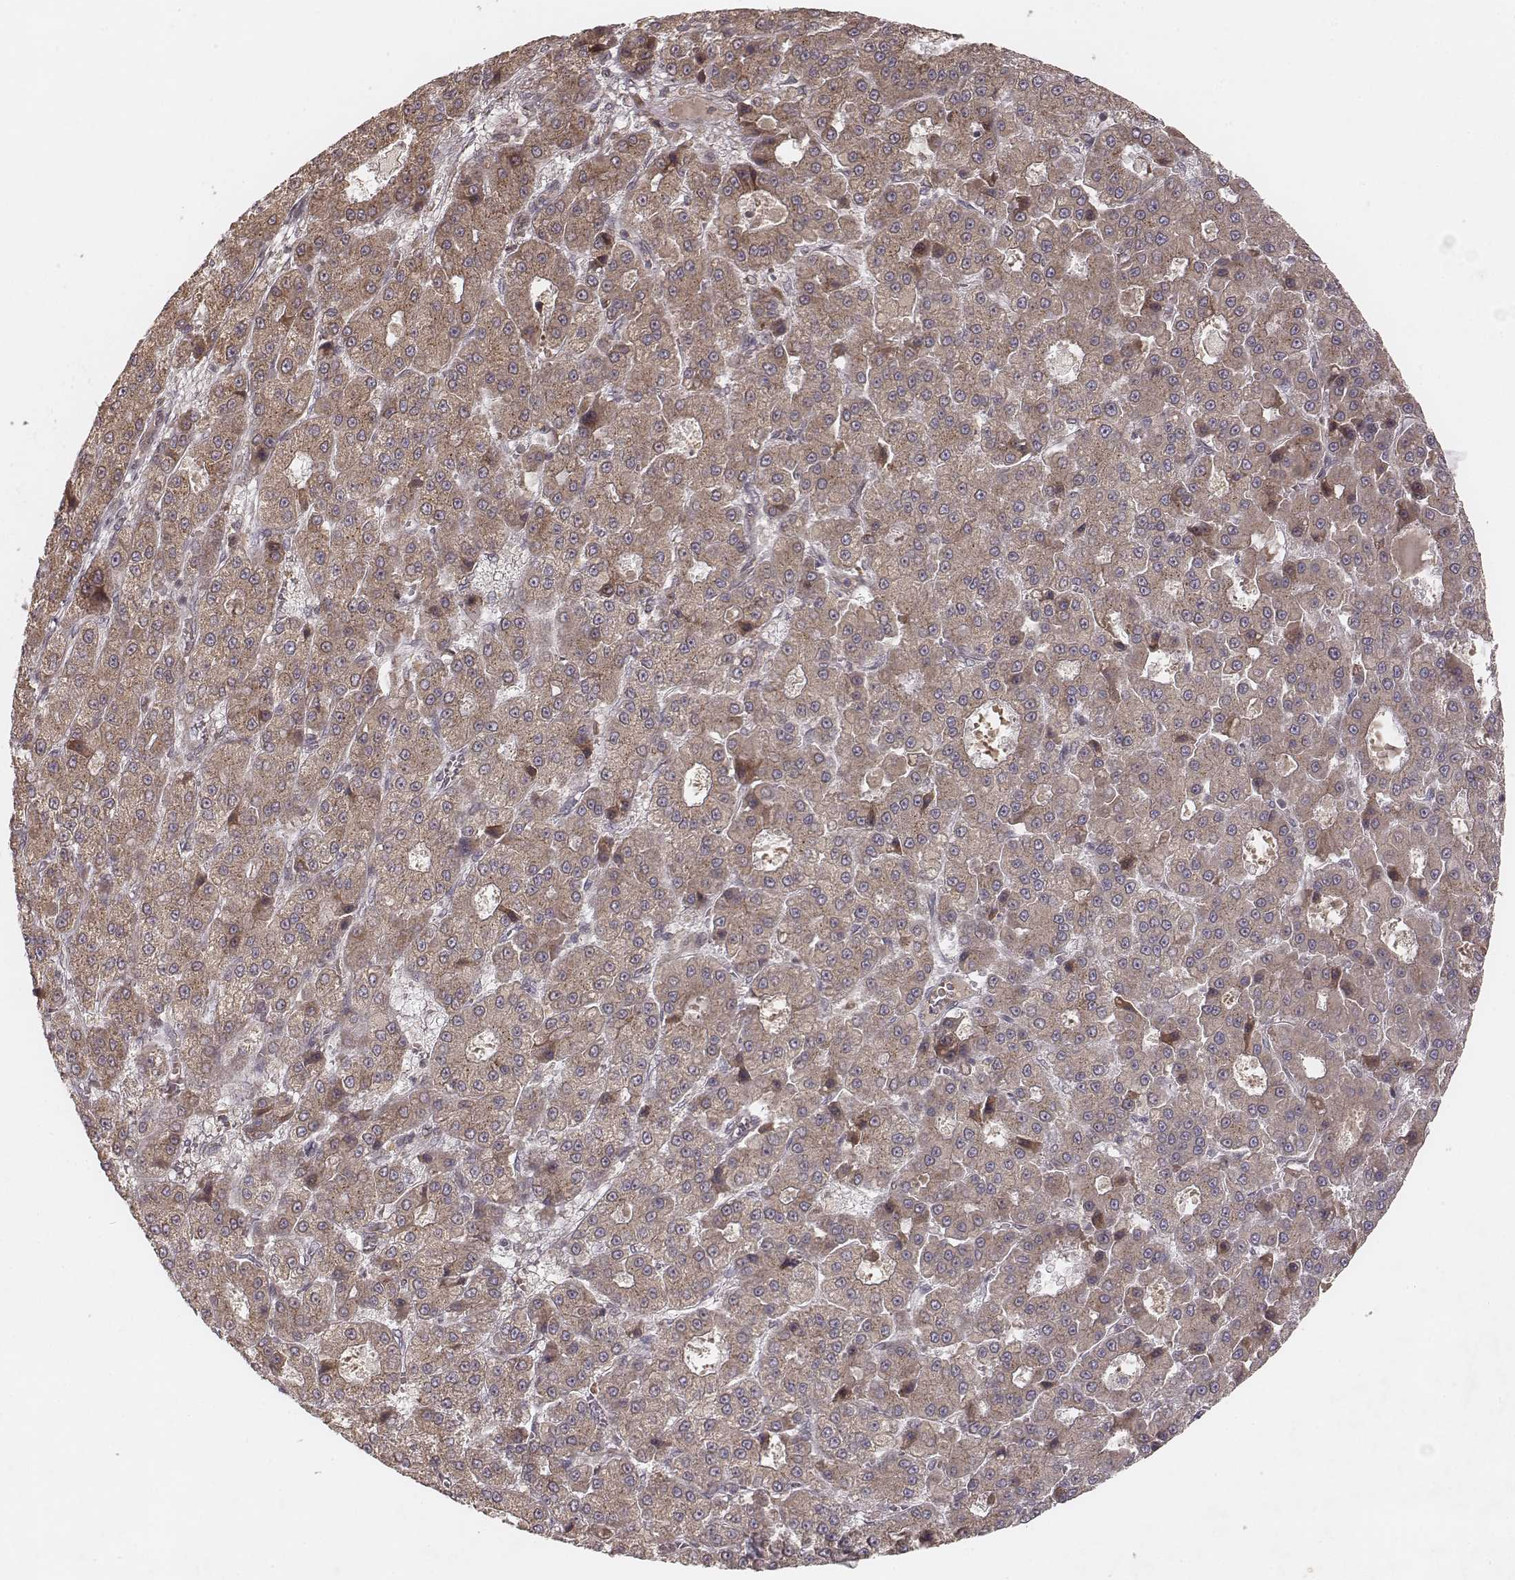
{"staining": {"intensity": "moderate", "quantity": ">75%", "location": "cytoplasmic/membranous"}, "tissue": "liver cancer", "cell_type": "Tumor cells", "image_type": "cancer", "snomed": [{"axis": "morphology", "description": "Carcinoma, Hepatocellular, NOS"}, {"axis": "topography", "description": "Liver"}], "caption": "Human liver hepatocellular carcinoma stained with a brown dye reveals moderate cytoplasmic/membranous positive positivity in approximately >75% of tumor cells.", "gene": "MYO19", "patient": {"sex": "male", "age": 70}}